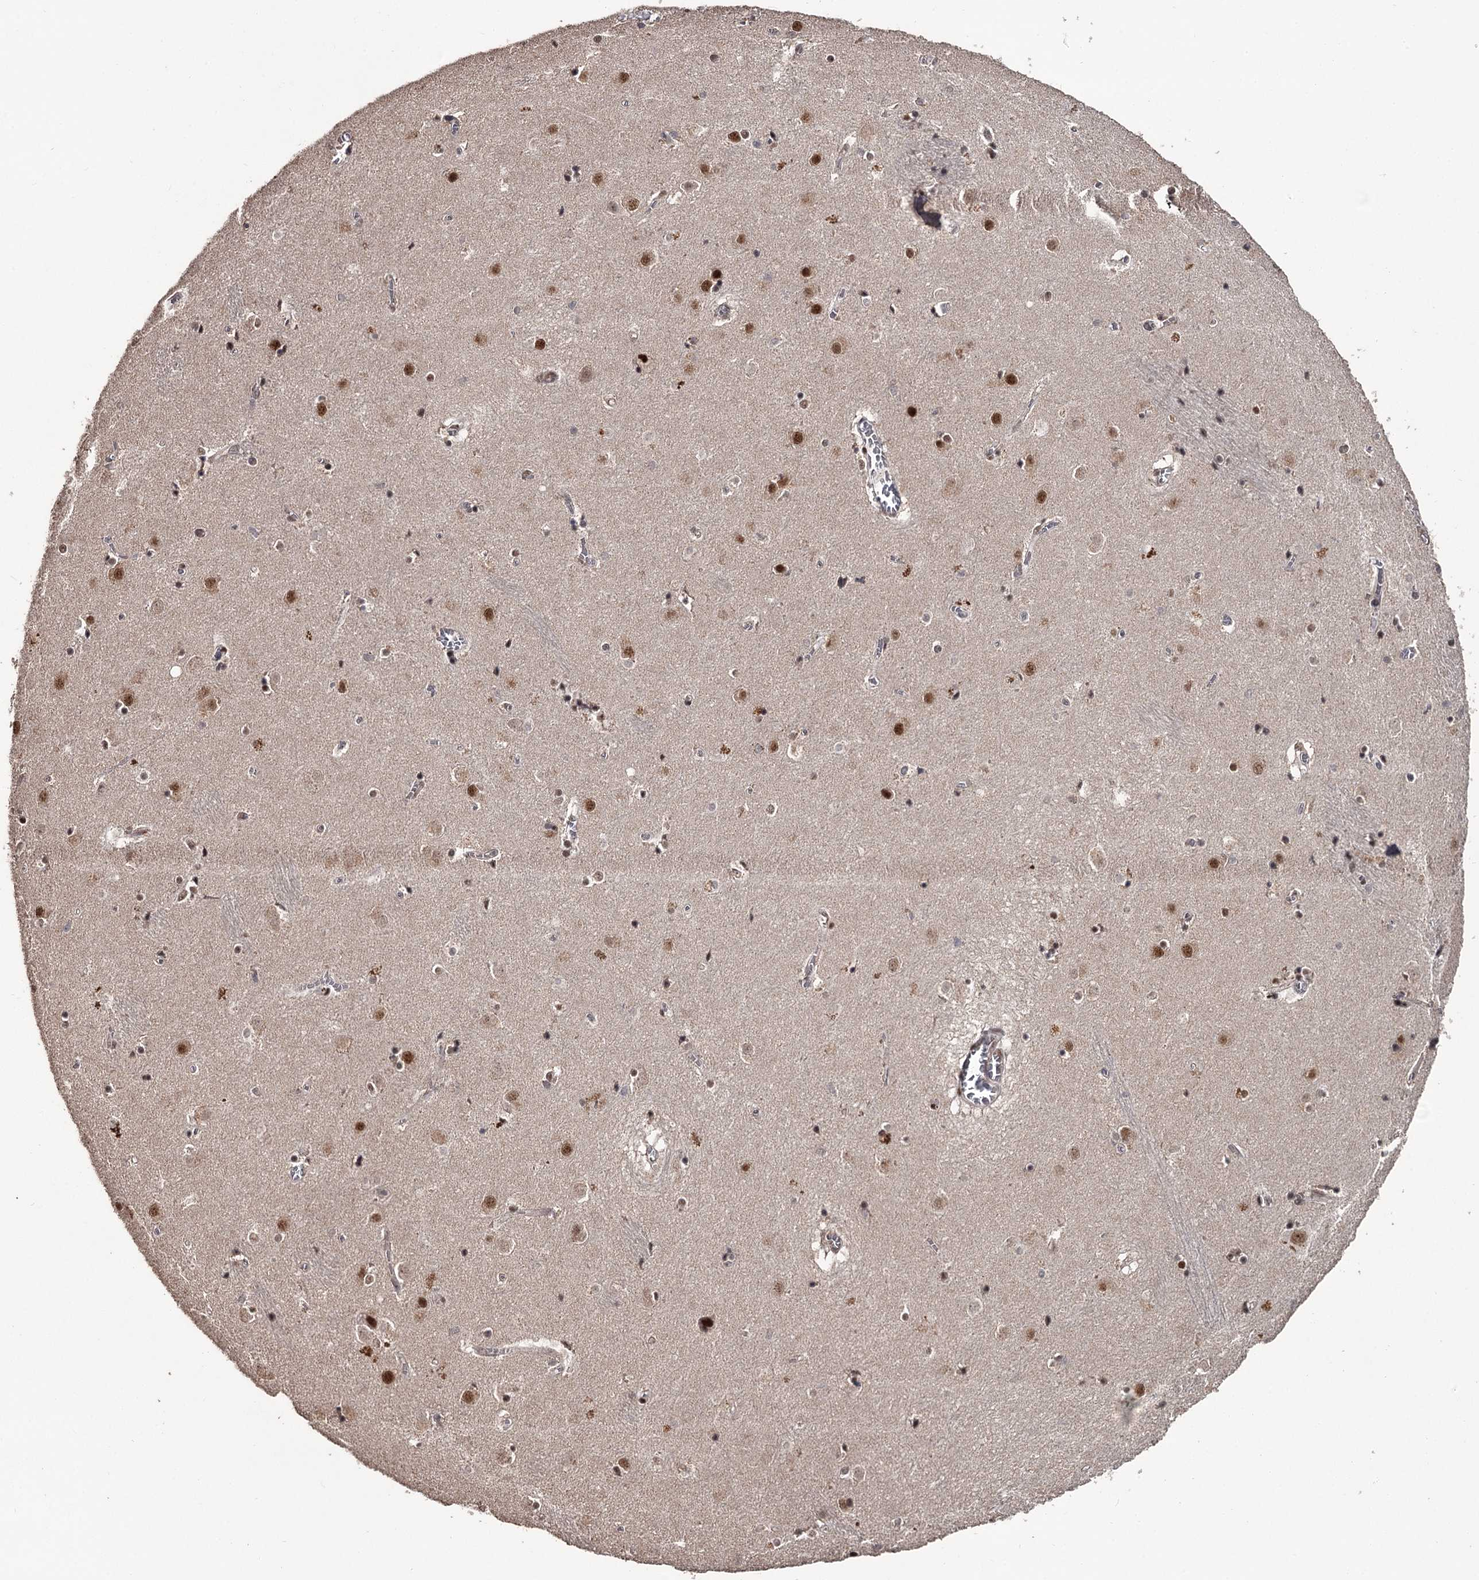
{"staining": {"intensity": "moderate", "quantity": "25%-75%", "location": "nuclear"}, "tissue": "caudate", "cell_type": "Glial cells", "image_type": "normal", "snomed": [{"axis": "morphology", "description": "Normal tissue, NOS"}, {"axis": "topography", "description": "Lateral ventricle wall"}], "caption": "Caudate was stained to show a protein in brown. There is medium levels of moderate nuclear positivity in about 25%-75% of glial cells. (Brightfield microscopy of DAB IHC at high magnification).", "gene": "PRPF40B", "patient": {"sex": "male", "age": 70}}